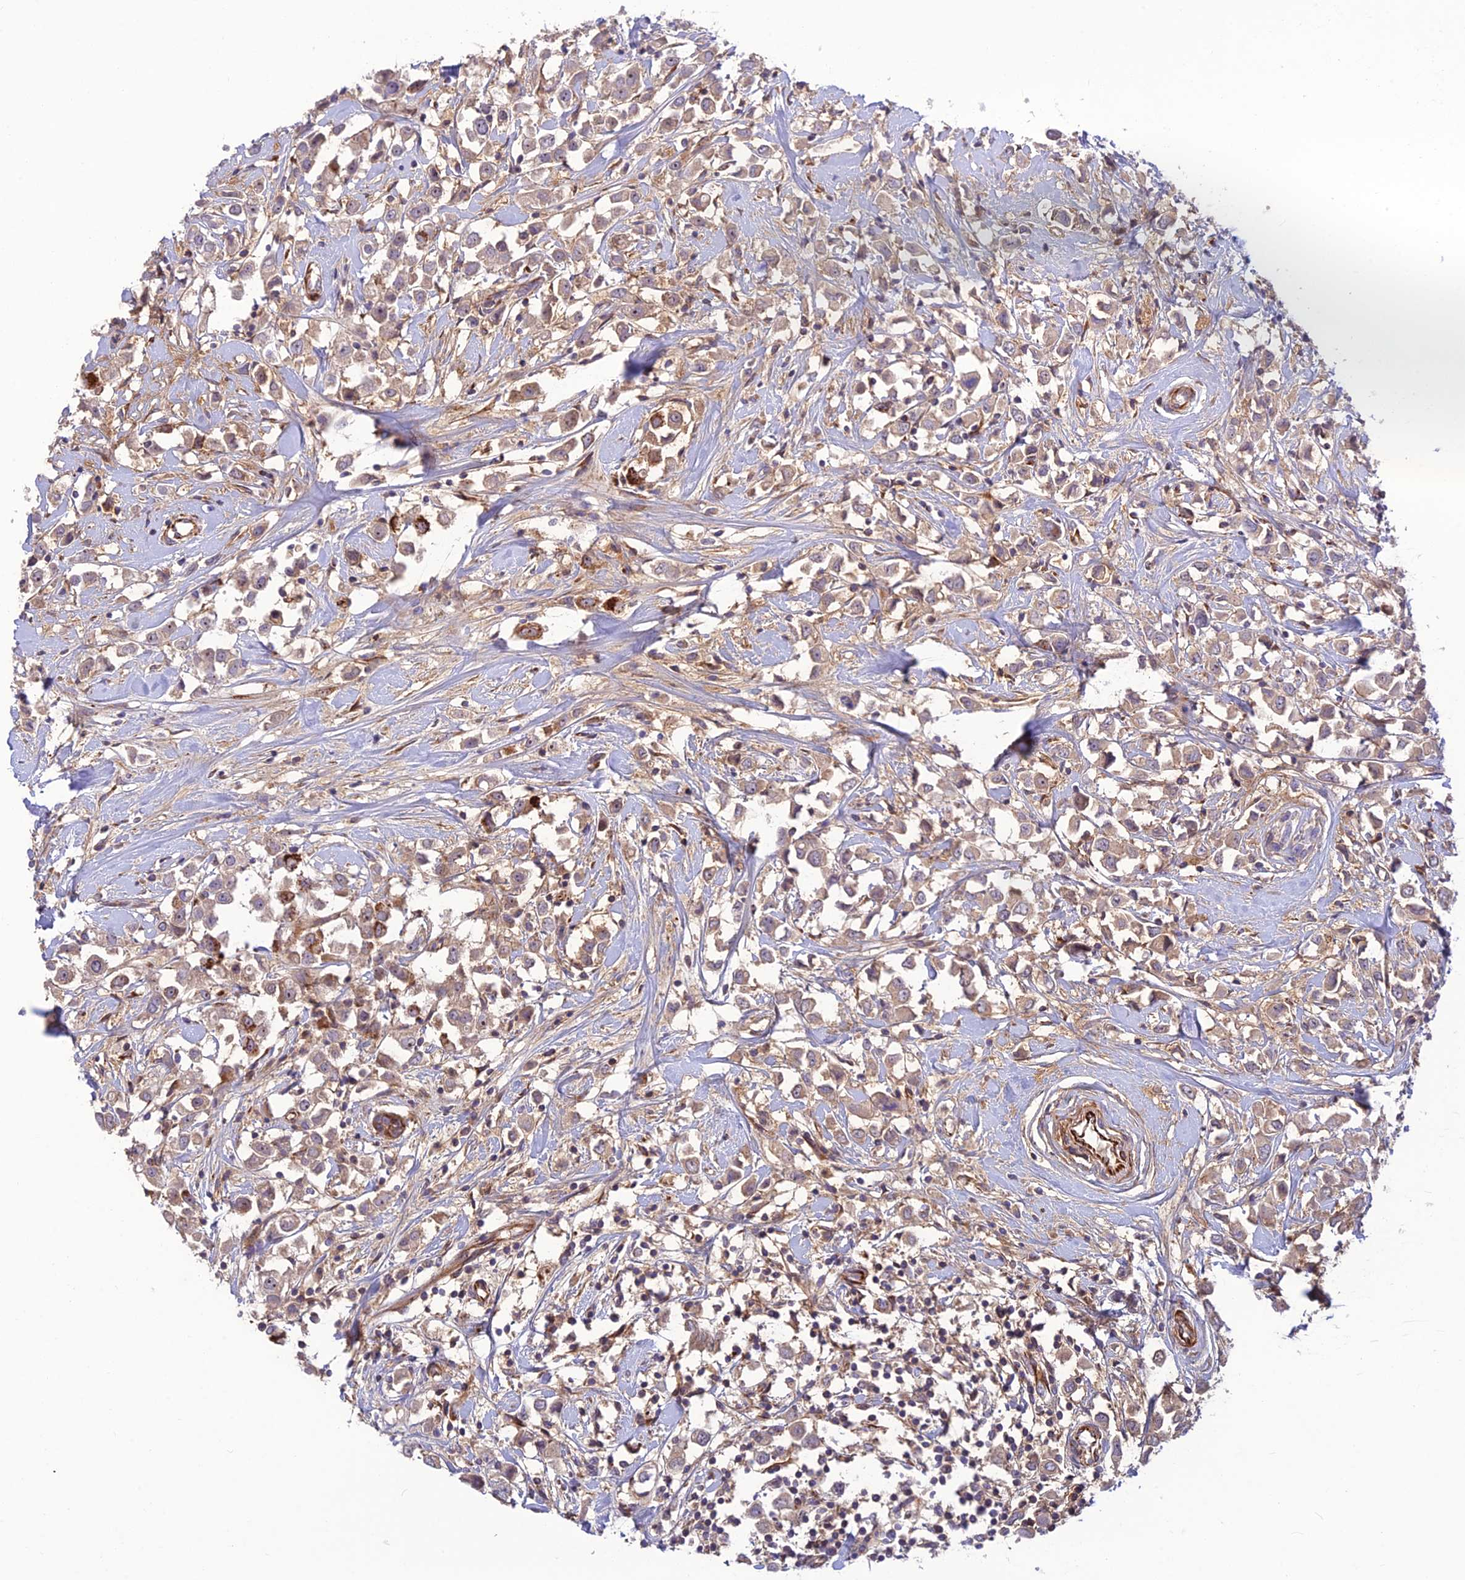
{"staining": {"intensity": "moderate", "quantity": "<25%", "location": "cytoplasmic/membranous"}, "tissue": "breast cancer", "cell_type": "Tumor cells", "image_type": "cancer", "snomed": [{"axis": "morphology", "description": "Duct carcinoma"}, {"axis": "topography", "description": "Breast"}], "caption": "Immunohistochemical staining of breast cancer demonstrates moderate cytoplasmic/membranous protein expression in approximately <25% of tumor cells.", "gene": "ST8SIA5", "patient": {"sex": "female", "age": 61}}